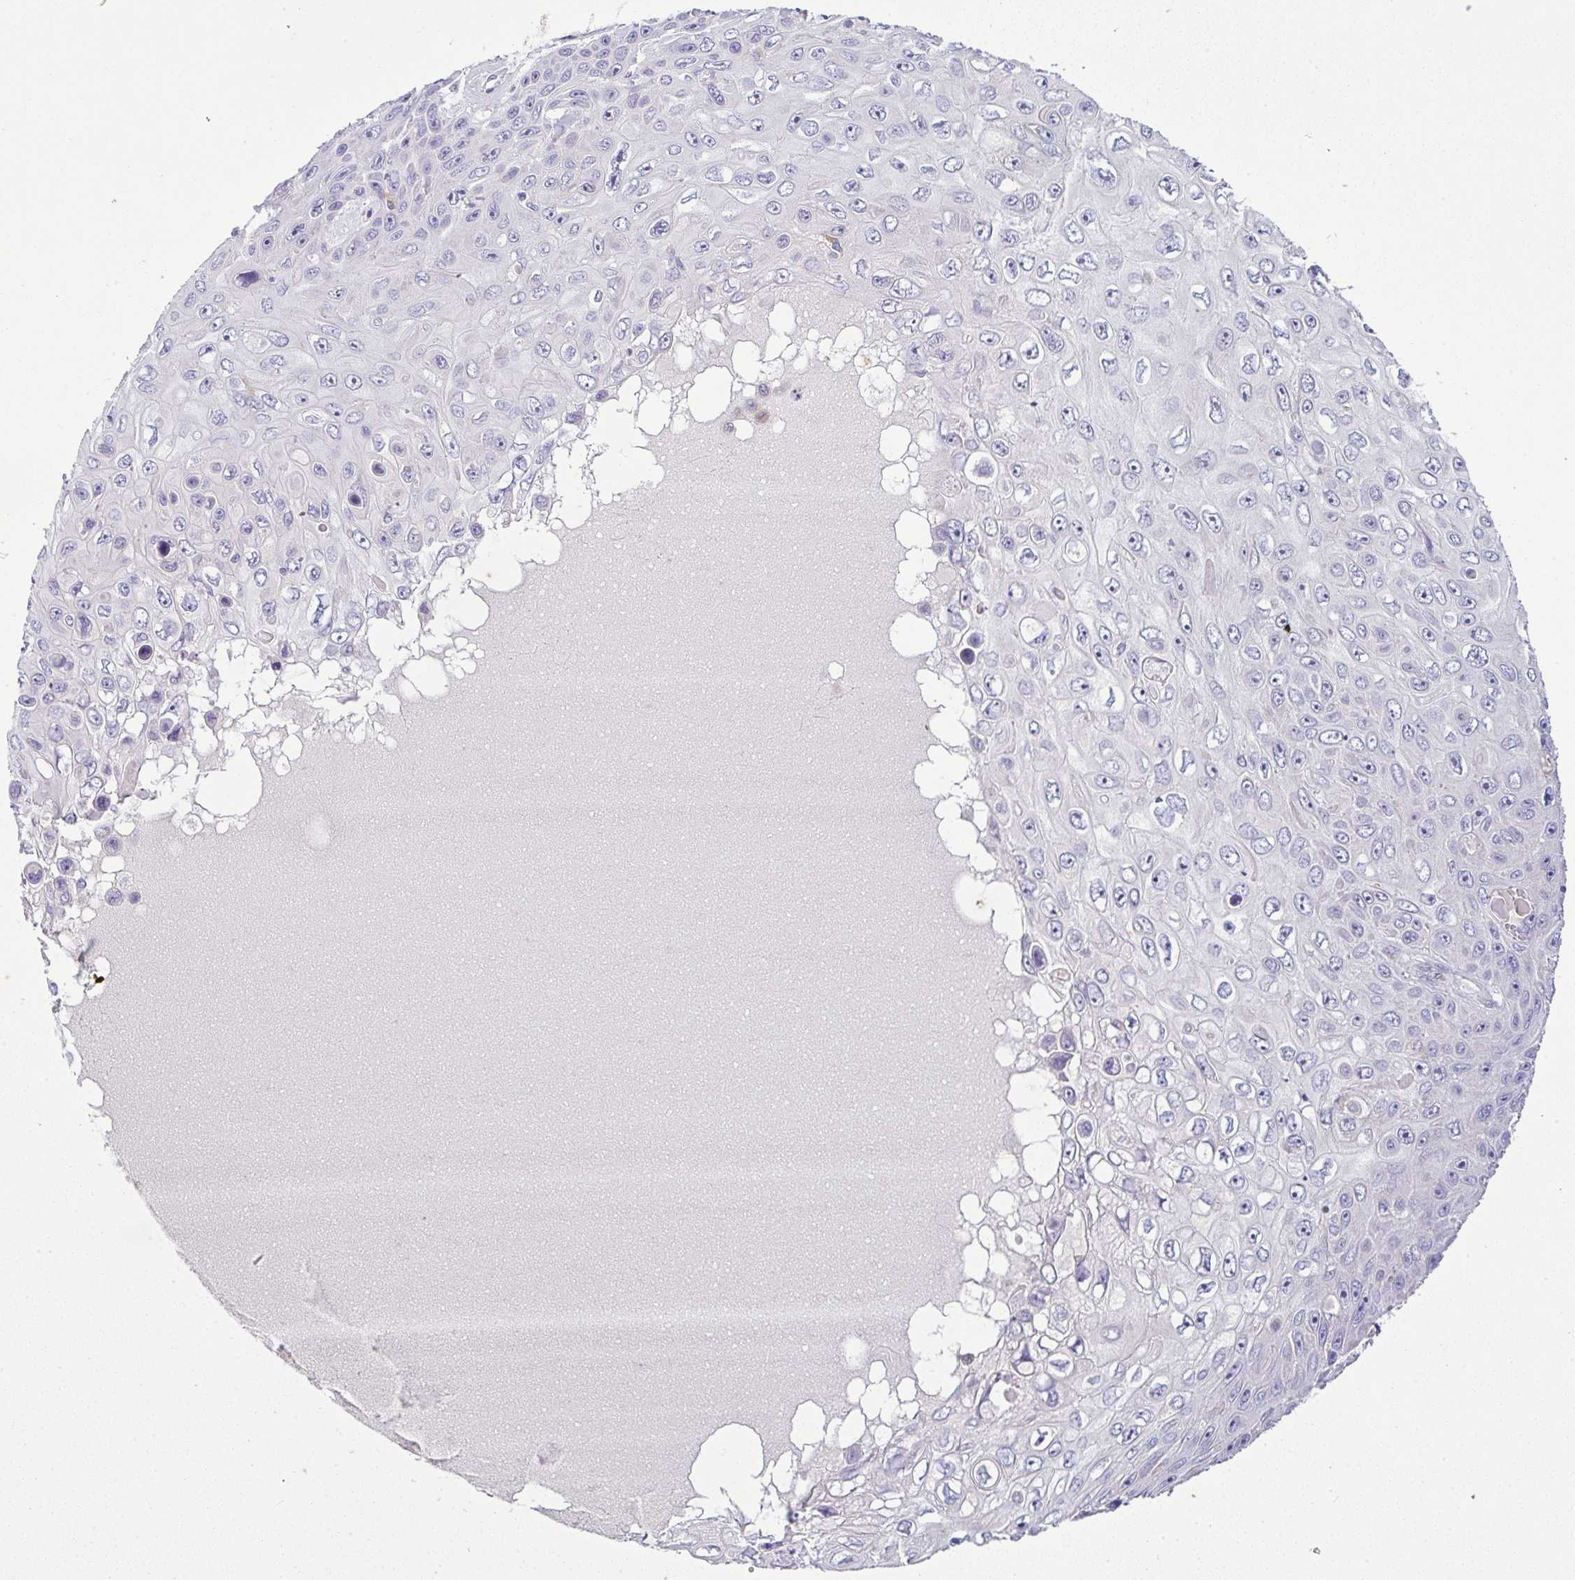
{"staining": {"intensity": "negative", "quantity": "none", "location": "none"}, "tissue": "skin cancer", "cell_type": "Tumor cells", "image_type": "cancer", "snomed": [{"axis": "morphology", "description": "Squamous cell carcinoma, NOS"}, {"axis": "topography", "description": "Skin"}], "caption": "IHC of human skin cancer displays no staining in tumor cells. Brightfield microscopy of IHC stained with DAB (brown) and hematoxylin (blue), captured at high magnification.", "gene": "EPN3", "patient": {"sex": "male", "age": 82}}